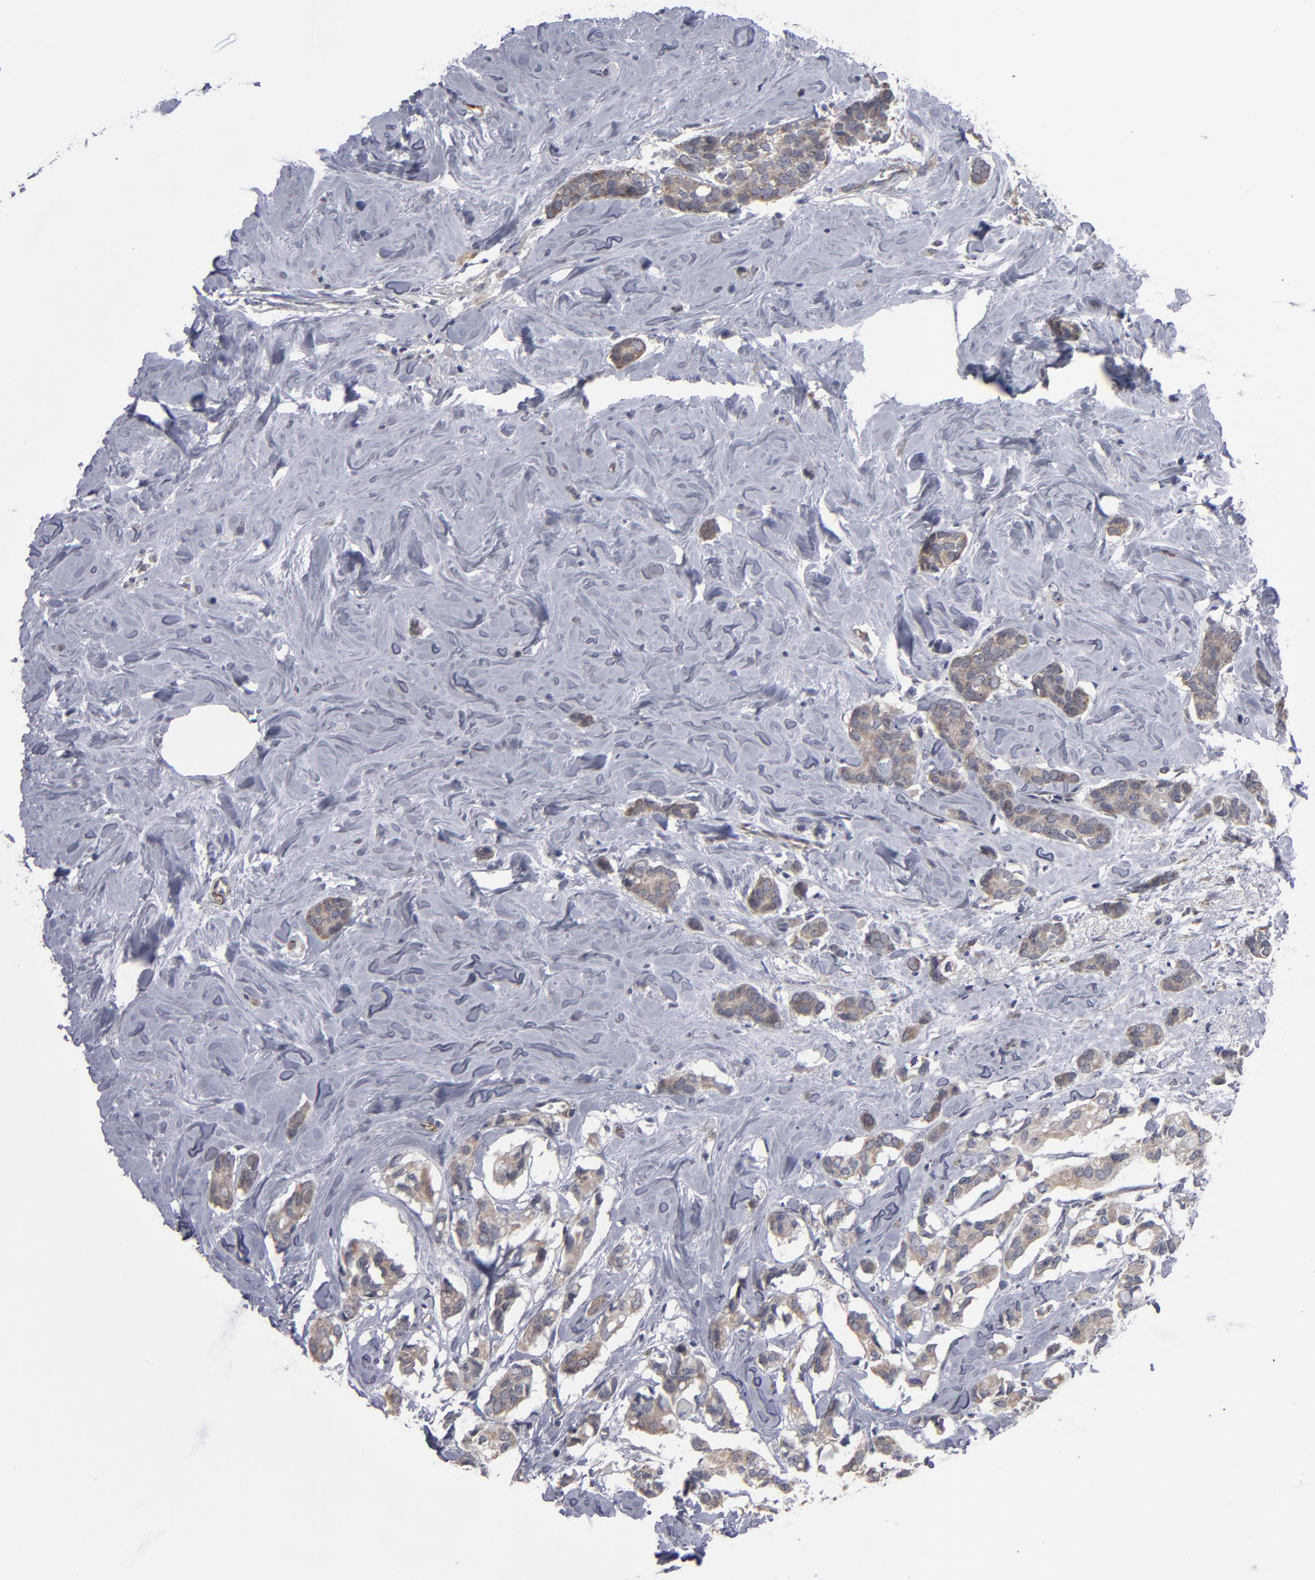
{"staining": {"intensity": "moderate", "quantity": ">75%", "location": "cytoplasmic/membranous"}, "tissue": "breast cancer", "cell_type": "Tumor cells", "image_type": "cancer", "snomed": [{"axis": "morphology", "description": "Duct carcinoma"}, {"axis": "topography", "description": "Breast"}], "caption": "About >75% of tumor cells in intraductal carcinoma (breast) show moderate cytoplasmic/membranous protein staining as visualized by brown immunohistochemical staining.", "gene": "ZNF175", "patient": {"sex": "female", "age": 84}}